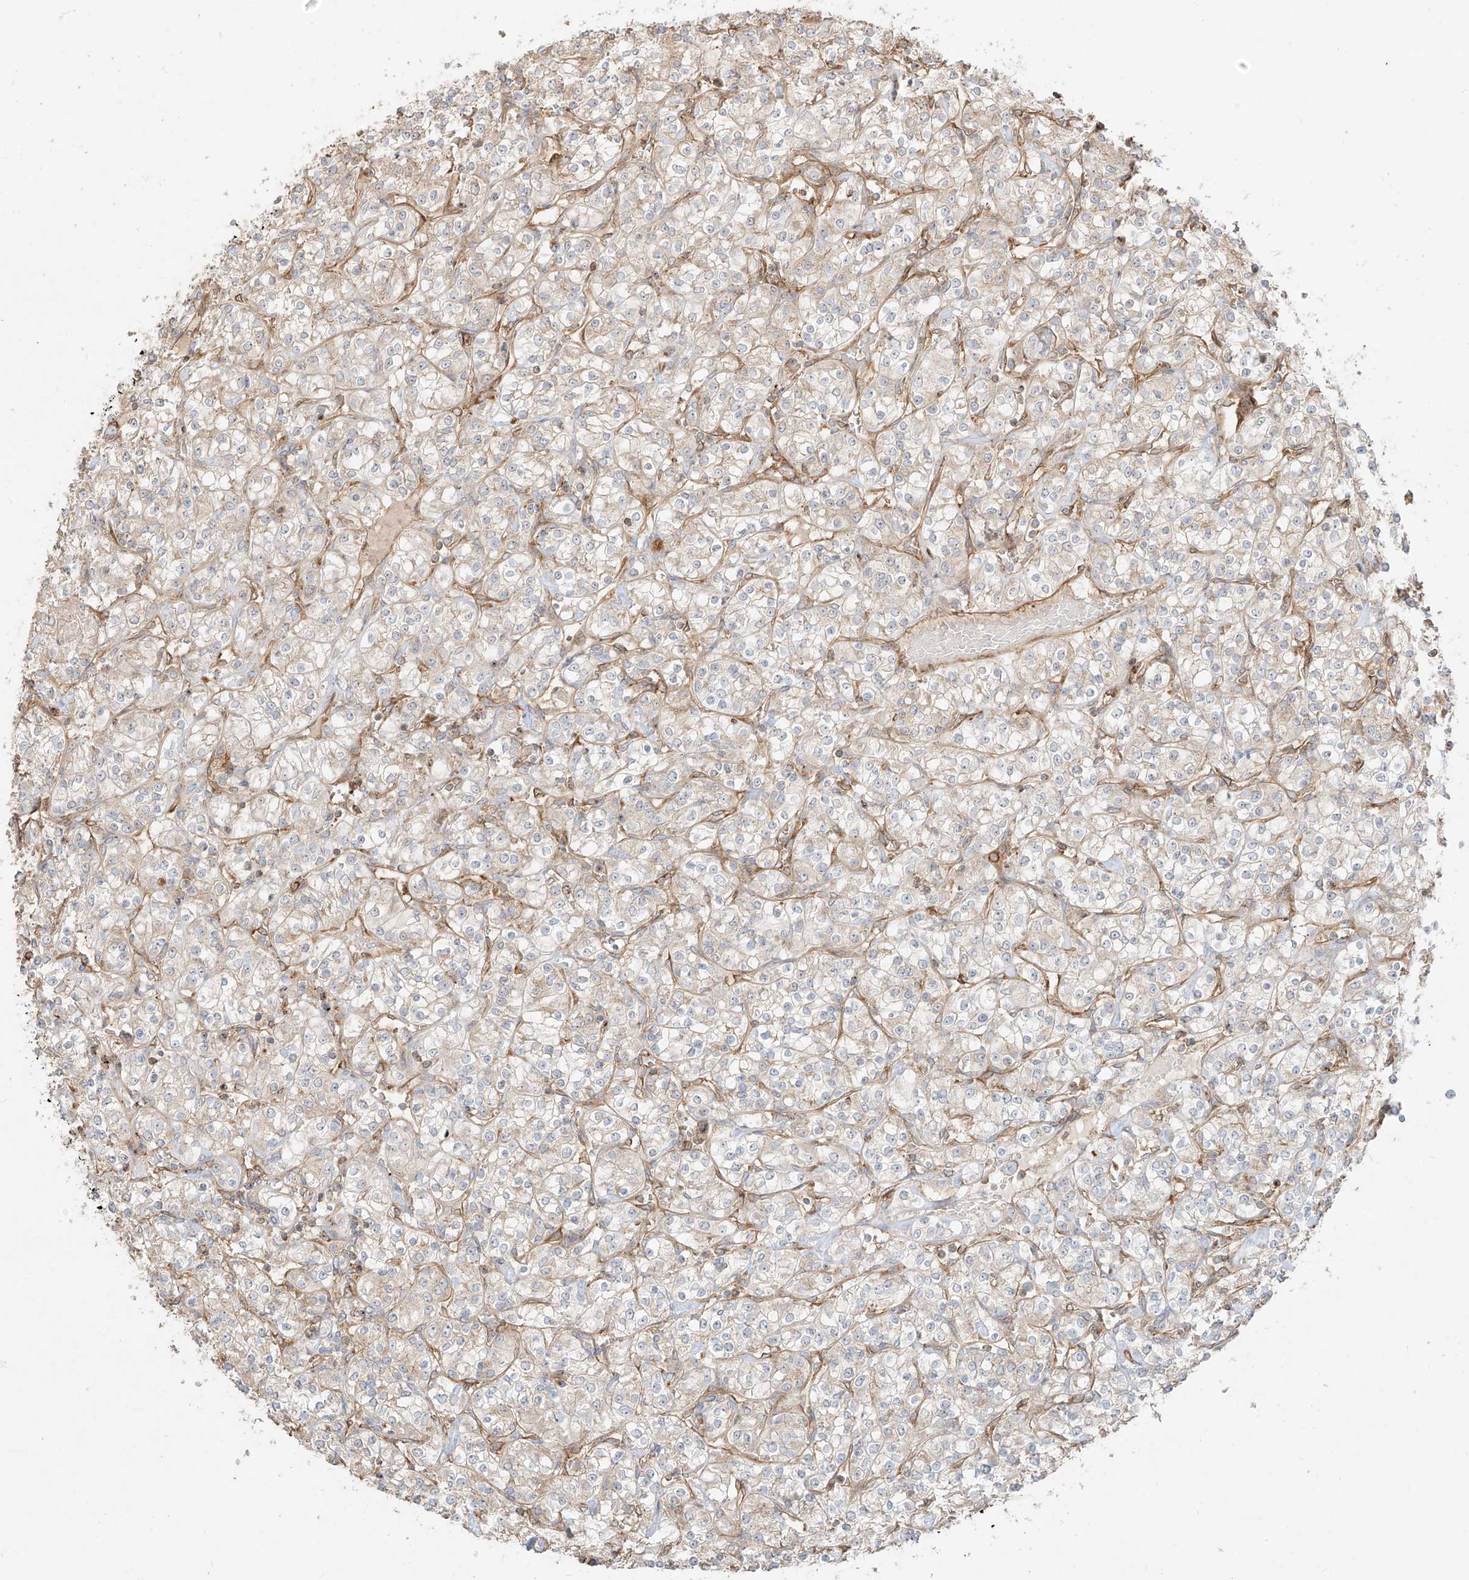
{"staining": {"intensity": "negative", "quantity": "none", "location": "none"}, "tissue": "renal cancer", "cell_type": "Tumor cells", "image_type": "cancer", "snomed": [{"axis": "morphology", "description": "Adenocarcinoma, NOS"}, {"axis": "topography", "description": "Kidney"}], "caption": "High power microscopy micrograph of an immunohistochemistry (IHC) histopathology image of renal cancer, revealing no significant positivity in tumor cells.", "gene": "SNX9", "patient": {"sex": "male", "age": 77}}